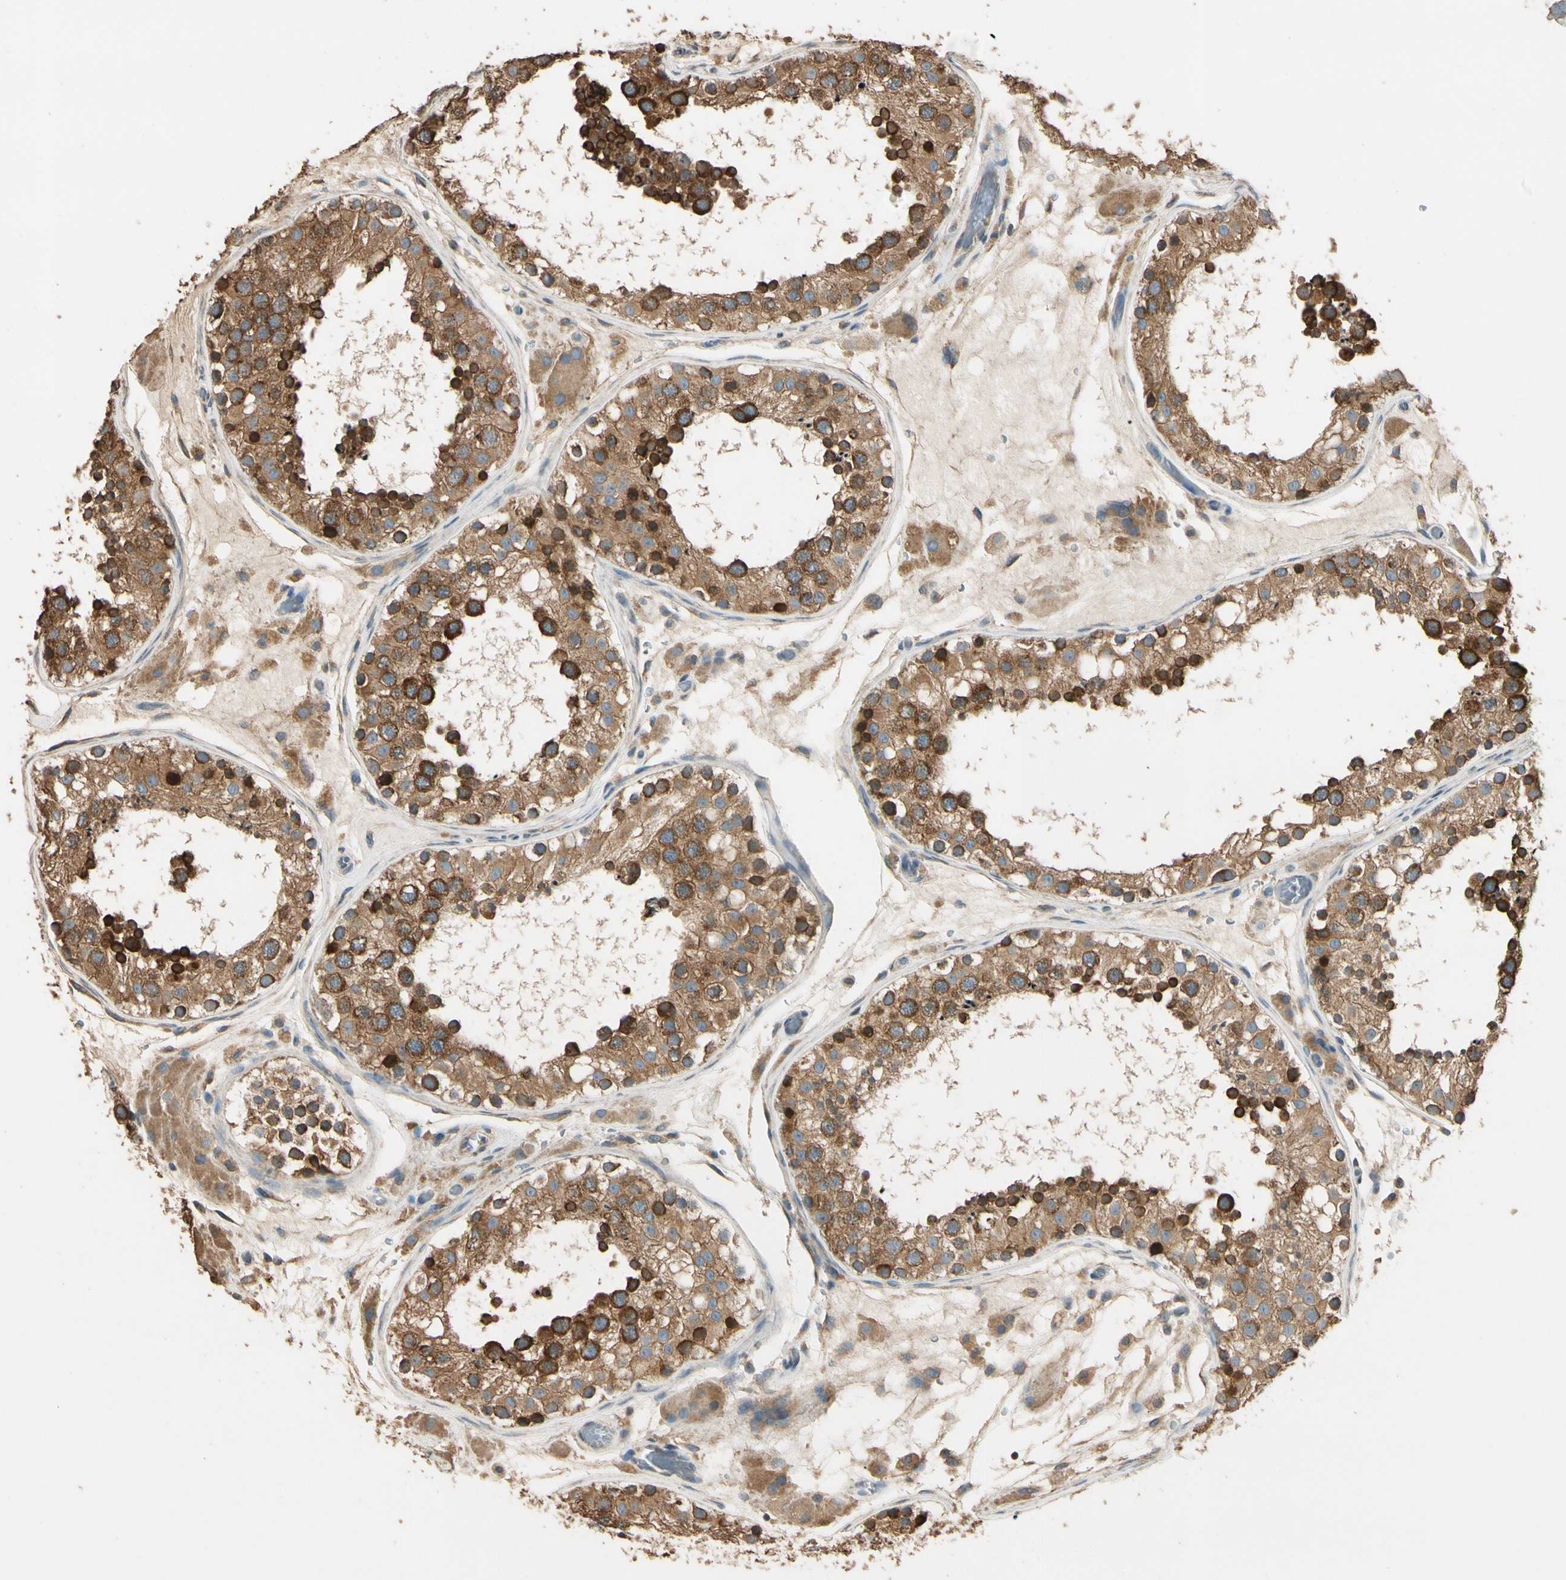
{"staining": {"intensity": "strong", "quantity": ">75%", "location": "cytoplasmic/membranous"}, "tissue": "testis", "cell_type": "Cells in seminiferous ducts", "image_type": "normal", "snomed": [{"axis": "morphology", "description": "Normal tissue, NOS"}, {"axis": "topography", "description": "Testis"}, {"axis": "topography", "description": "Epididymis"}], "caption": "Protein expression analysis of normal testis demonstrates strong cytoplasmic/membranous positivity in about >75% of cells in seminiferous ducts. The staining was performed using DAB to visualize the protein expression in brown, while the nuclei were stained in blue with hematoxylin (Magnification: 20x).", "gene": "STX18", "patient": {"sex": "male", "age": 26}}